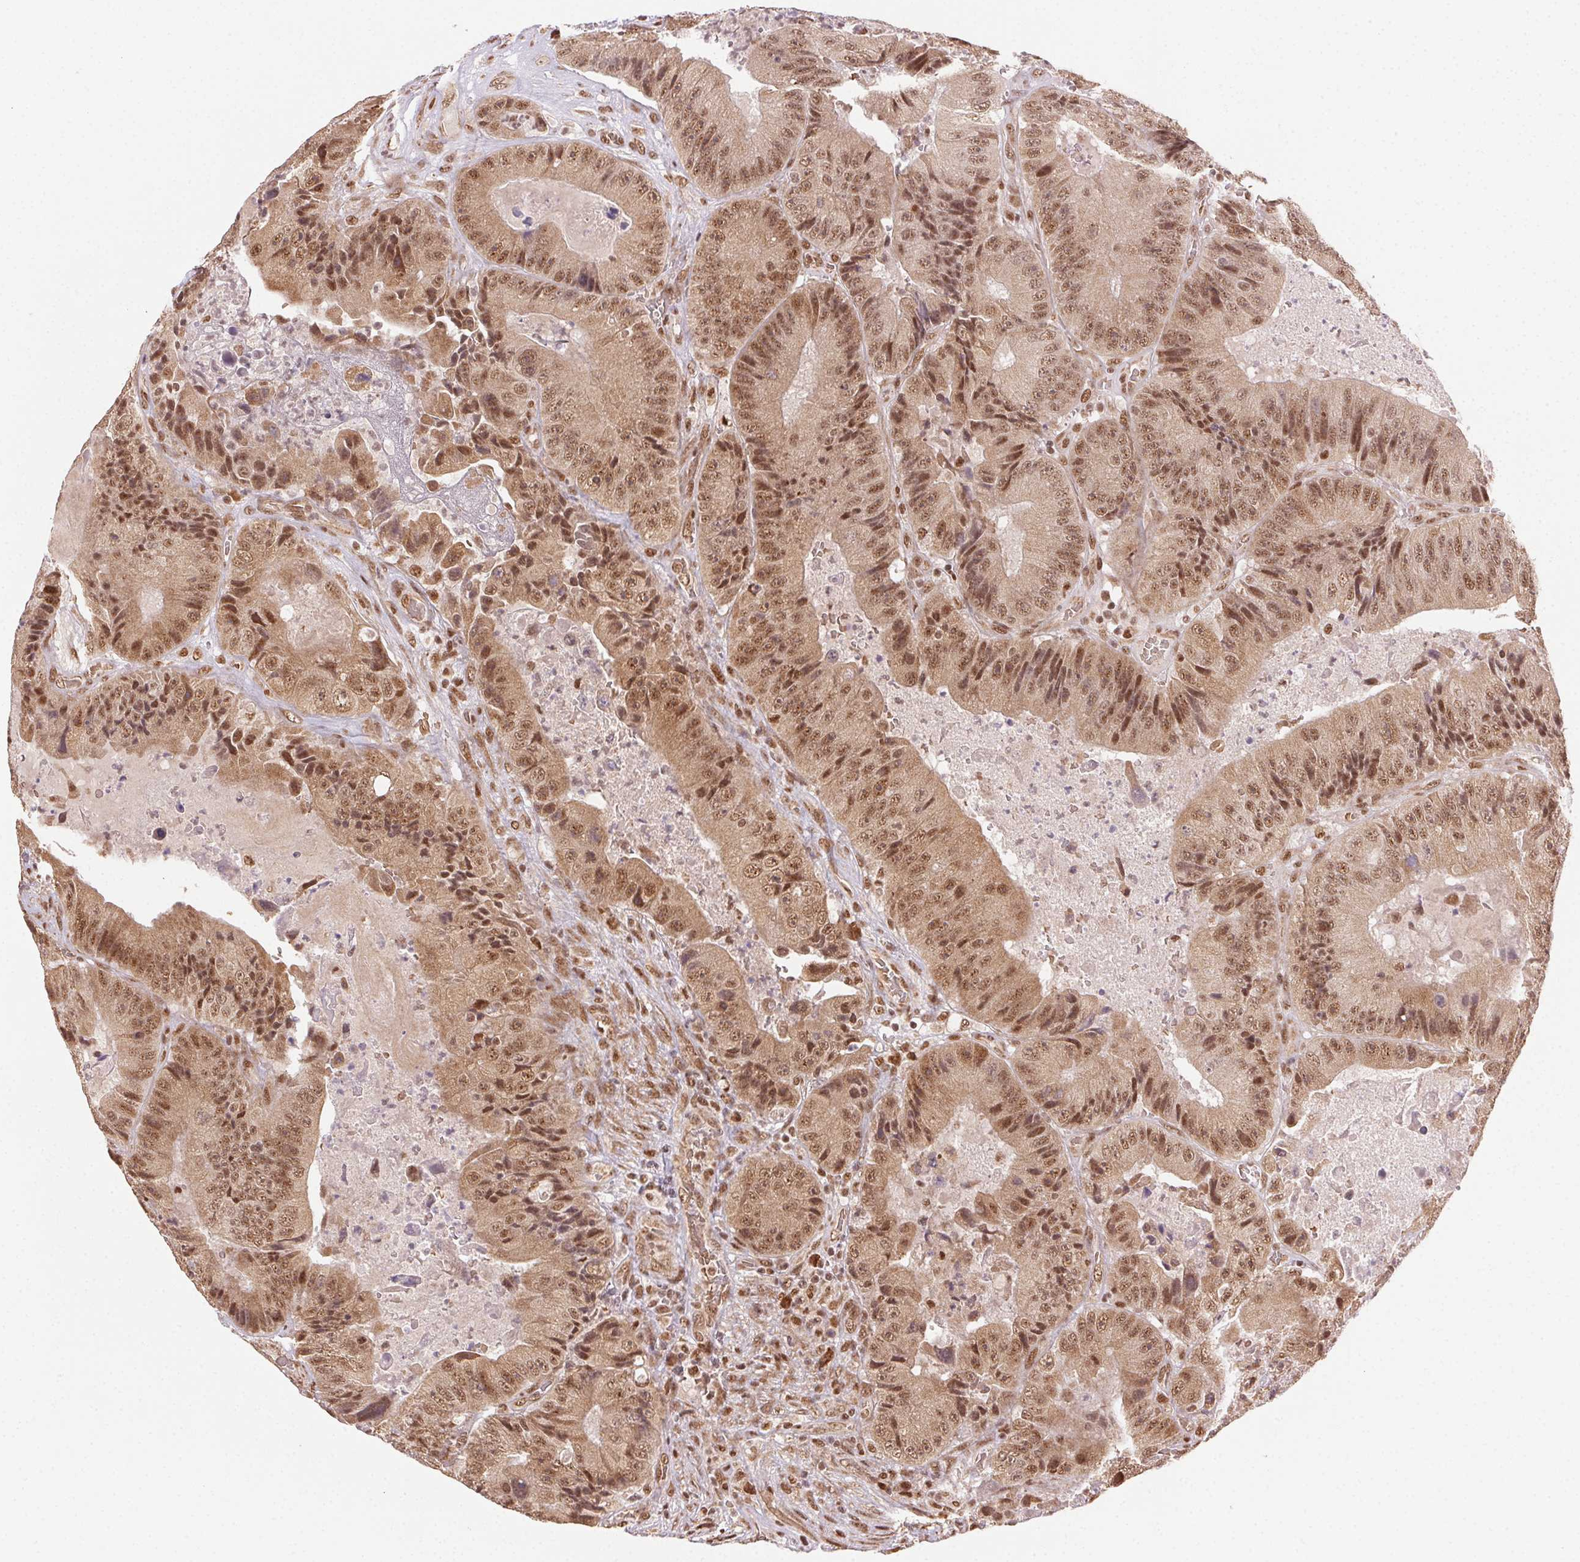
{"staining": {"intensity": "moderate", "quantity": ">75%", "location": "cytoplasmic/membranous,nuclear"}, "tissue": "colorectal cancer", "cell_type": "Tumor cells", "image_type": "cancer", "snomed": [{"axis": "morphology", "description": "Adenocarcinoma, NOS"}, {"axis": "topography", "description": "Colon"}], "caption": "Immunohistochemistry staining of colorectal cancer (adenocarcinoma), which displays medium levels of moderate cytoplasmic/membranous and nuclear positivity in approximately >75% of tumor cells indicating moderate cytoplasmic/membranous and nuclear protein positivity. The staining was performed using DAB (brown) for protein detection and nuclei were counterstained in hematoxylin (blue).", "gene": "TREML4", "patient": {"sex": "female", "age": 86}}